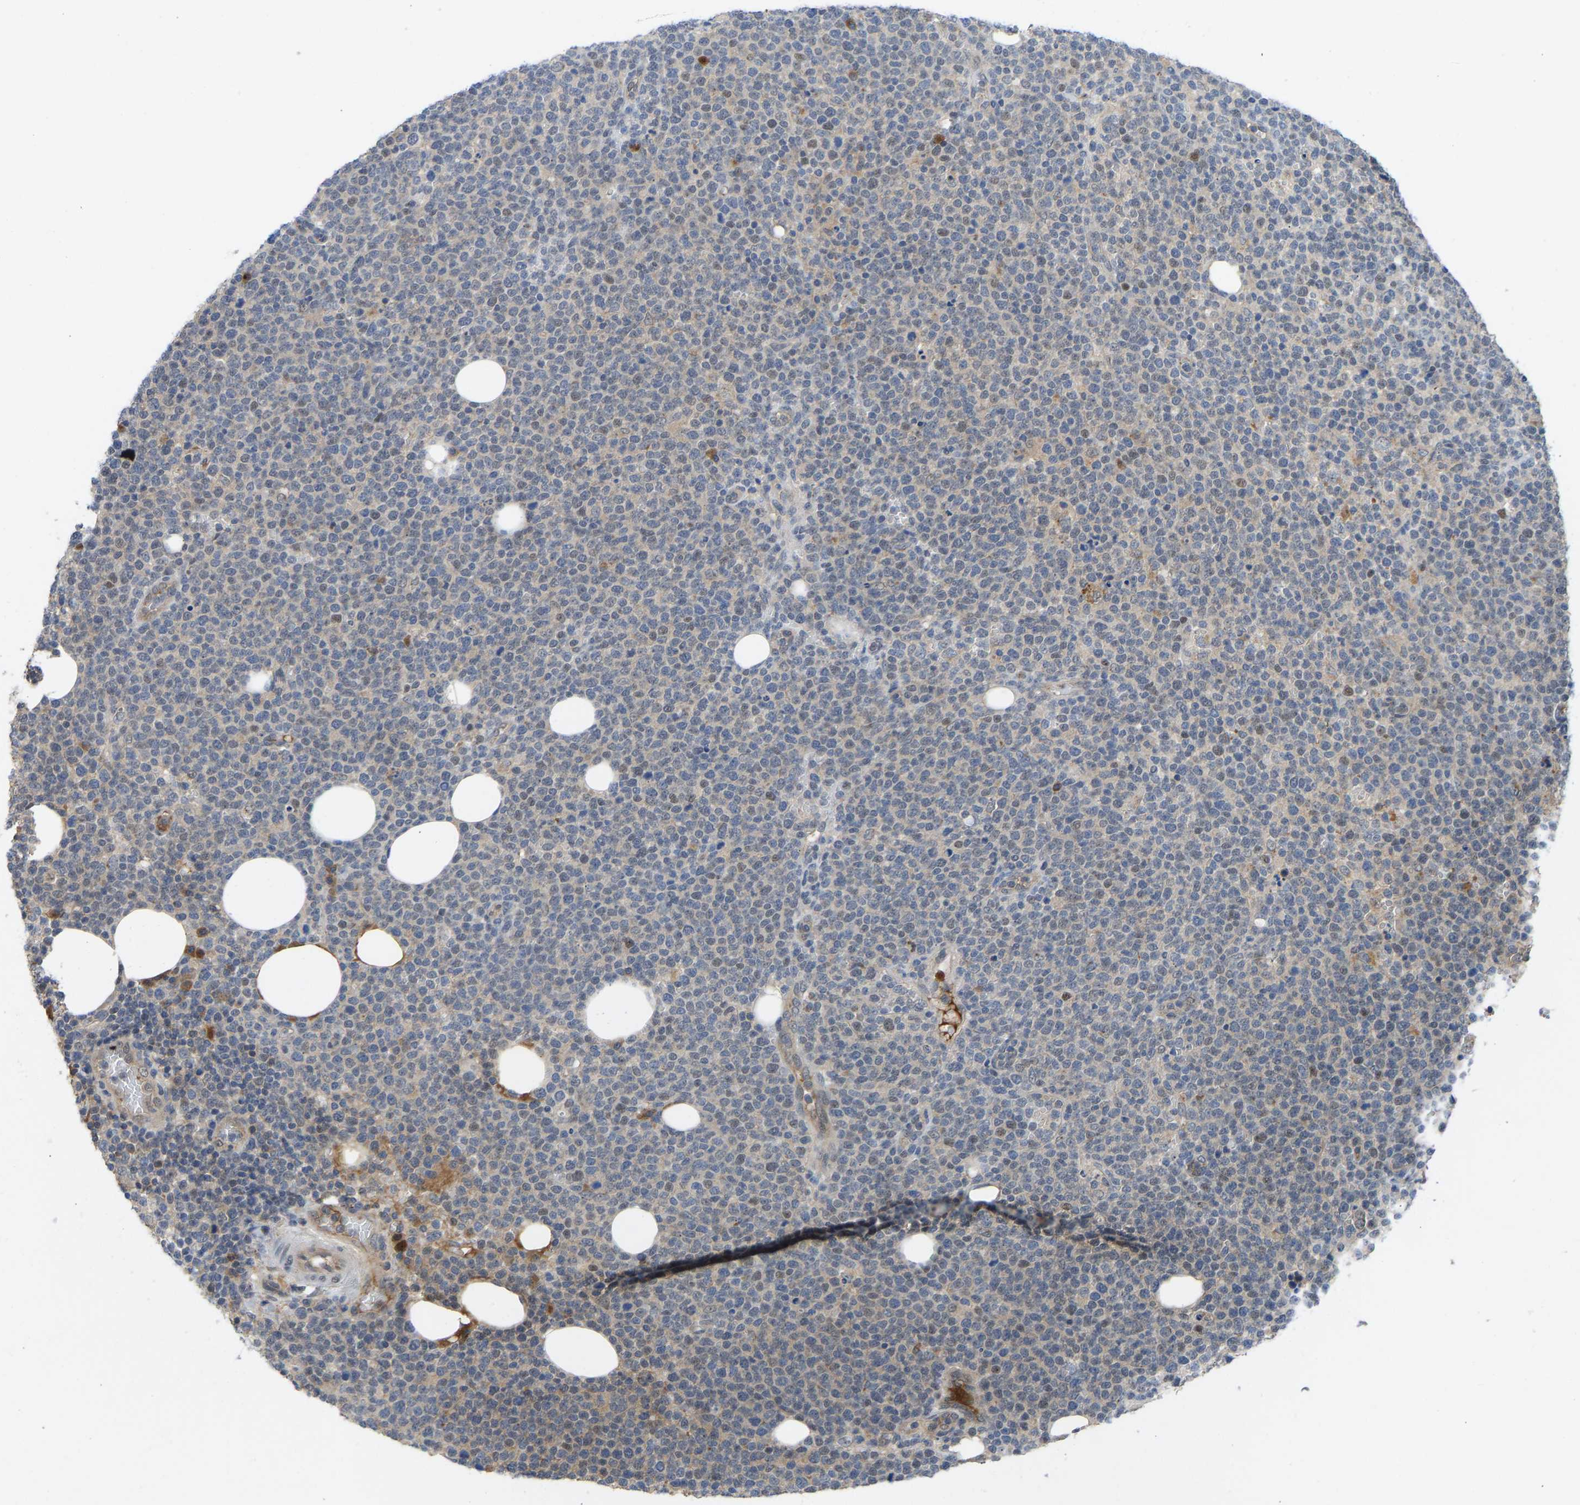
{"staining": {"intensity": "weak", "quantity": "25%-75%", "location": "cytoplasmic/membranous,nuclear"}, "tissue": "lymphoma", "cell_type": "Tumor cells", "image_type": "cancer", "snomed": [{"axis": "morphology", "description": "Malignant lymphoma, non-Hodgkin's type, High grade"}, {"axis": "topography", "description": "Lymph node"}], "caption": "Human lymphoma stained with a protein marker displays weak staining in tumor cells.", "gene": "ZNF251", "patient": {"sex": "male", "age": 61}}